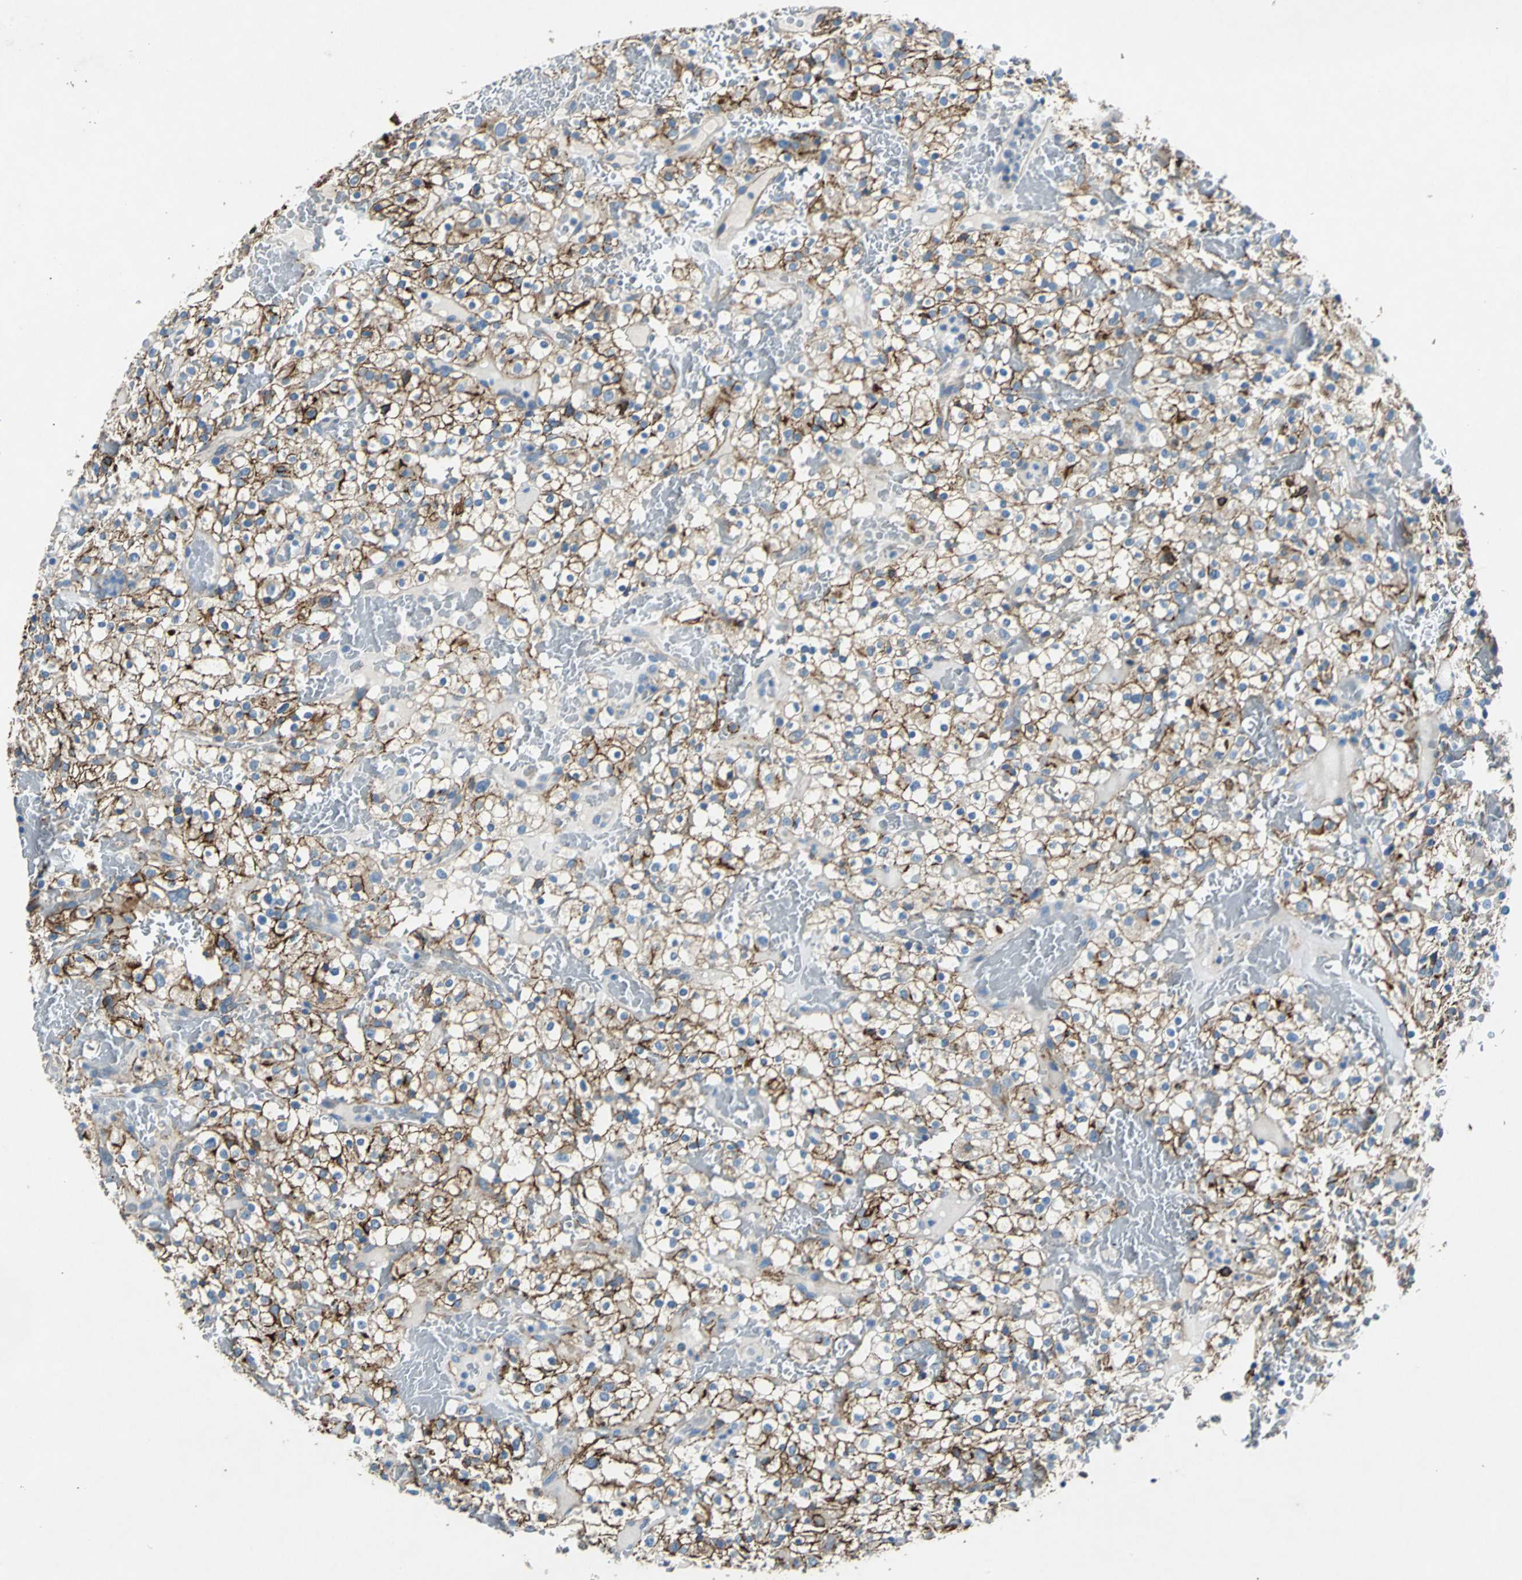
{"staining": {"intensity": "strong", "quantity": ">75%", "location": "cytoplasmic/membranous"}, "tissue": "renal cancer", "cell_type": "Tumor cells", "image_type": "cancer", "snomed": [{"axis": "morphology", "description": "Normal tissue, NOS"}, {"axis": "morphology", "description": "Adenocarcinoma, NOS"}, {"axis": "topography", "description": "Kidney"}], "caption": "About >75% of tumor cells in renal cancer exhibit strong cytoplasmic/membranous protein positivity as visualized by brown immunohistochemical staining.", "gene": "RPS13", "patient": {"sex": "female", "age": 72}}